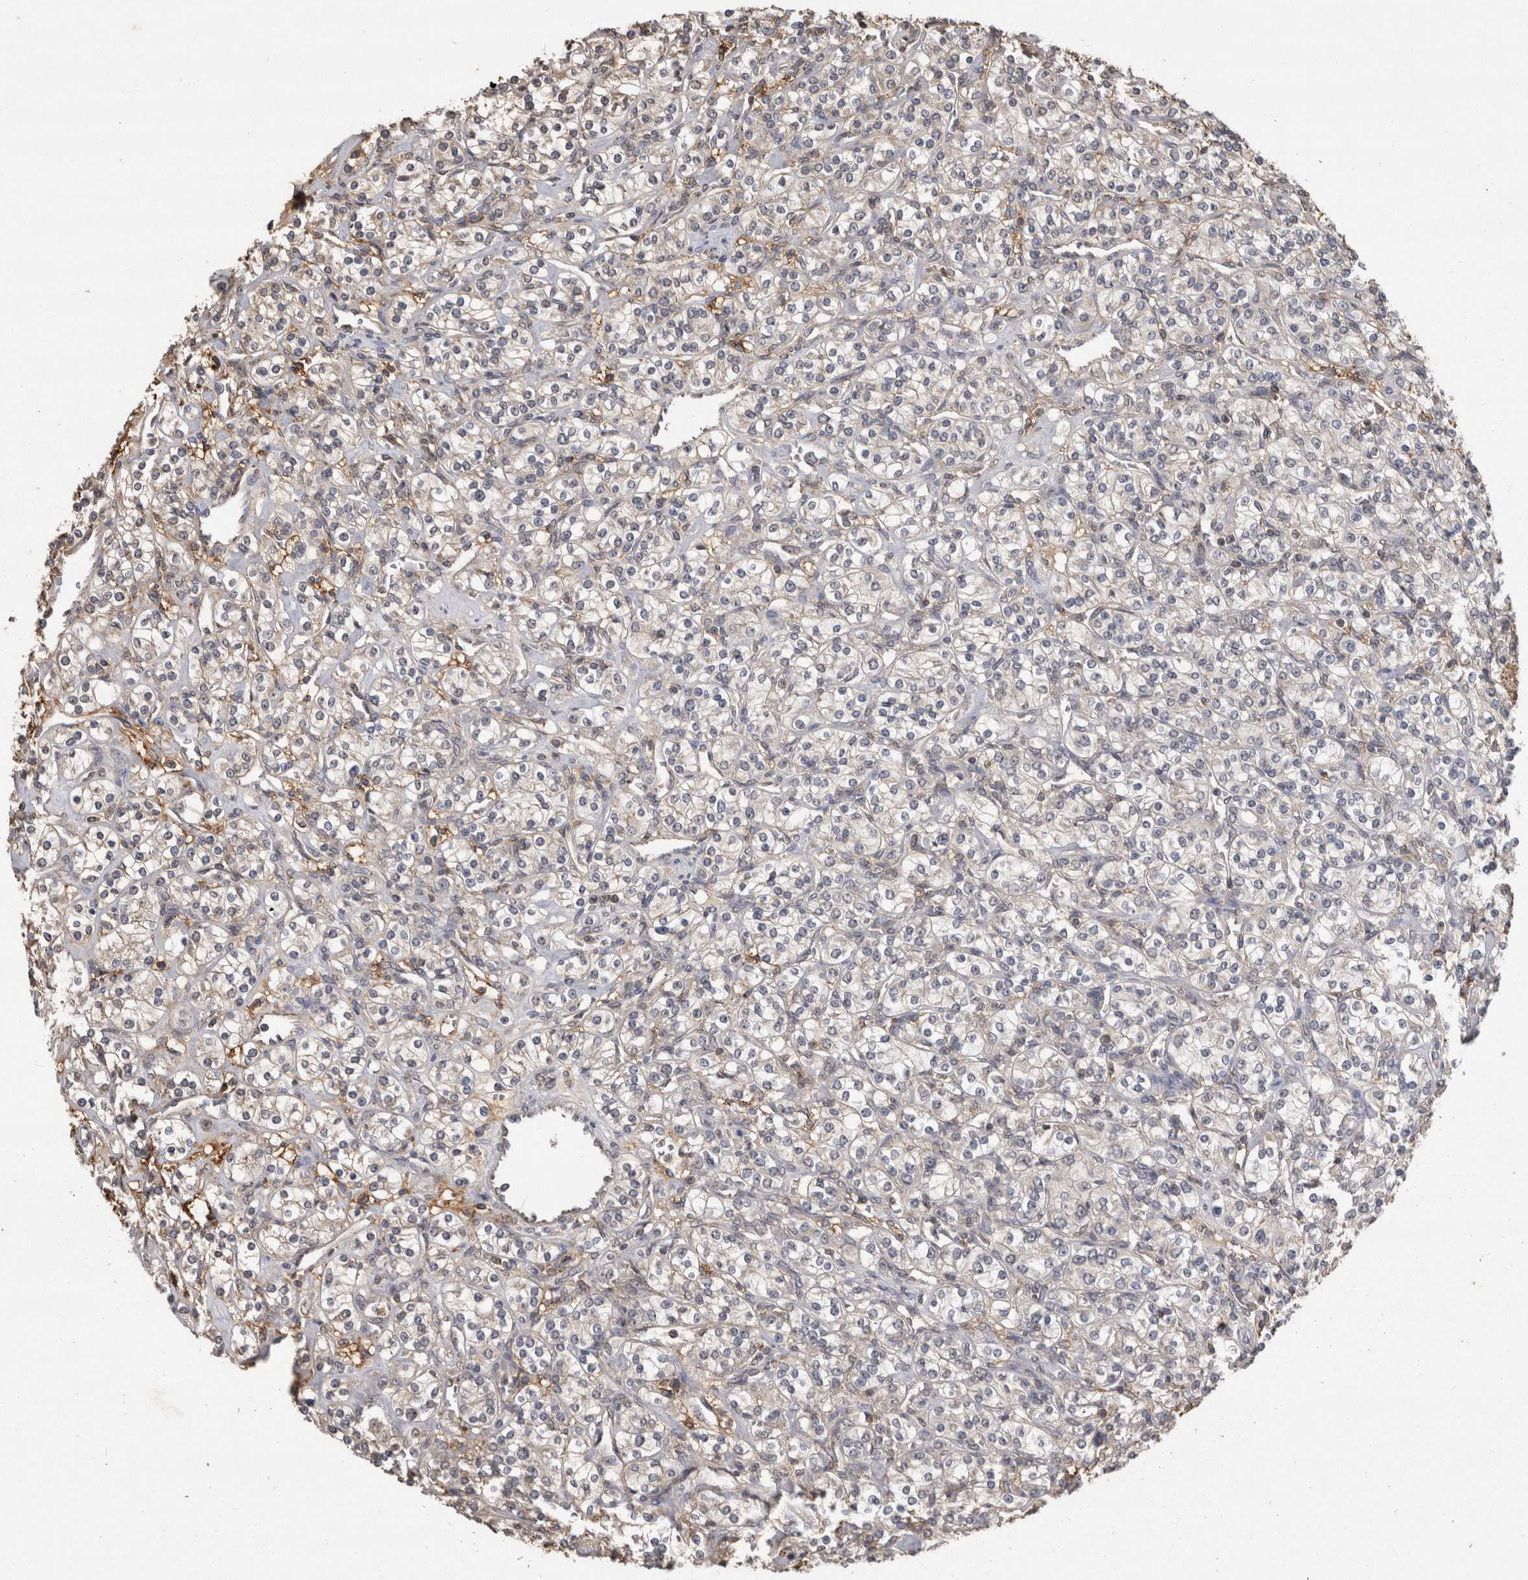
{"staining": {"intensity": "negative", "quantity": "none", "location": "none"}, "tissue": "renal cancer", "cell_type": "Tumor cells", "image_type": "cancer", "snomed": [{"axis": "morphology", "description": "Adenocarcinoma, NOS"}, {"axis": "topography", "description": "Kidney"}], "caption": "An image of human renal adenocarcinoma is negative for staining in tumor cells.", "gene": "PREP", "patient": {"sex": "male", "age": 77}}